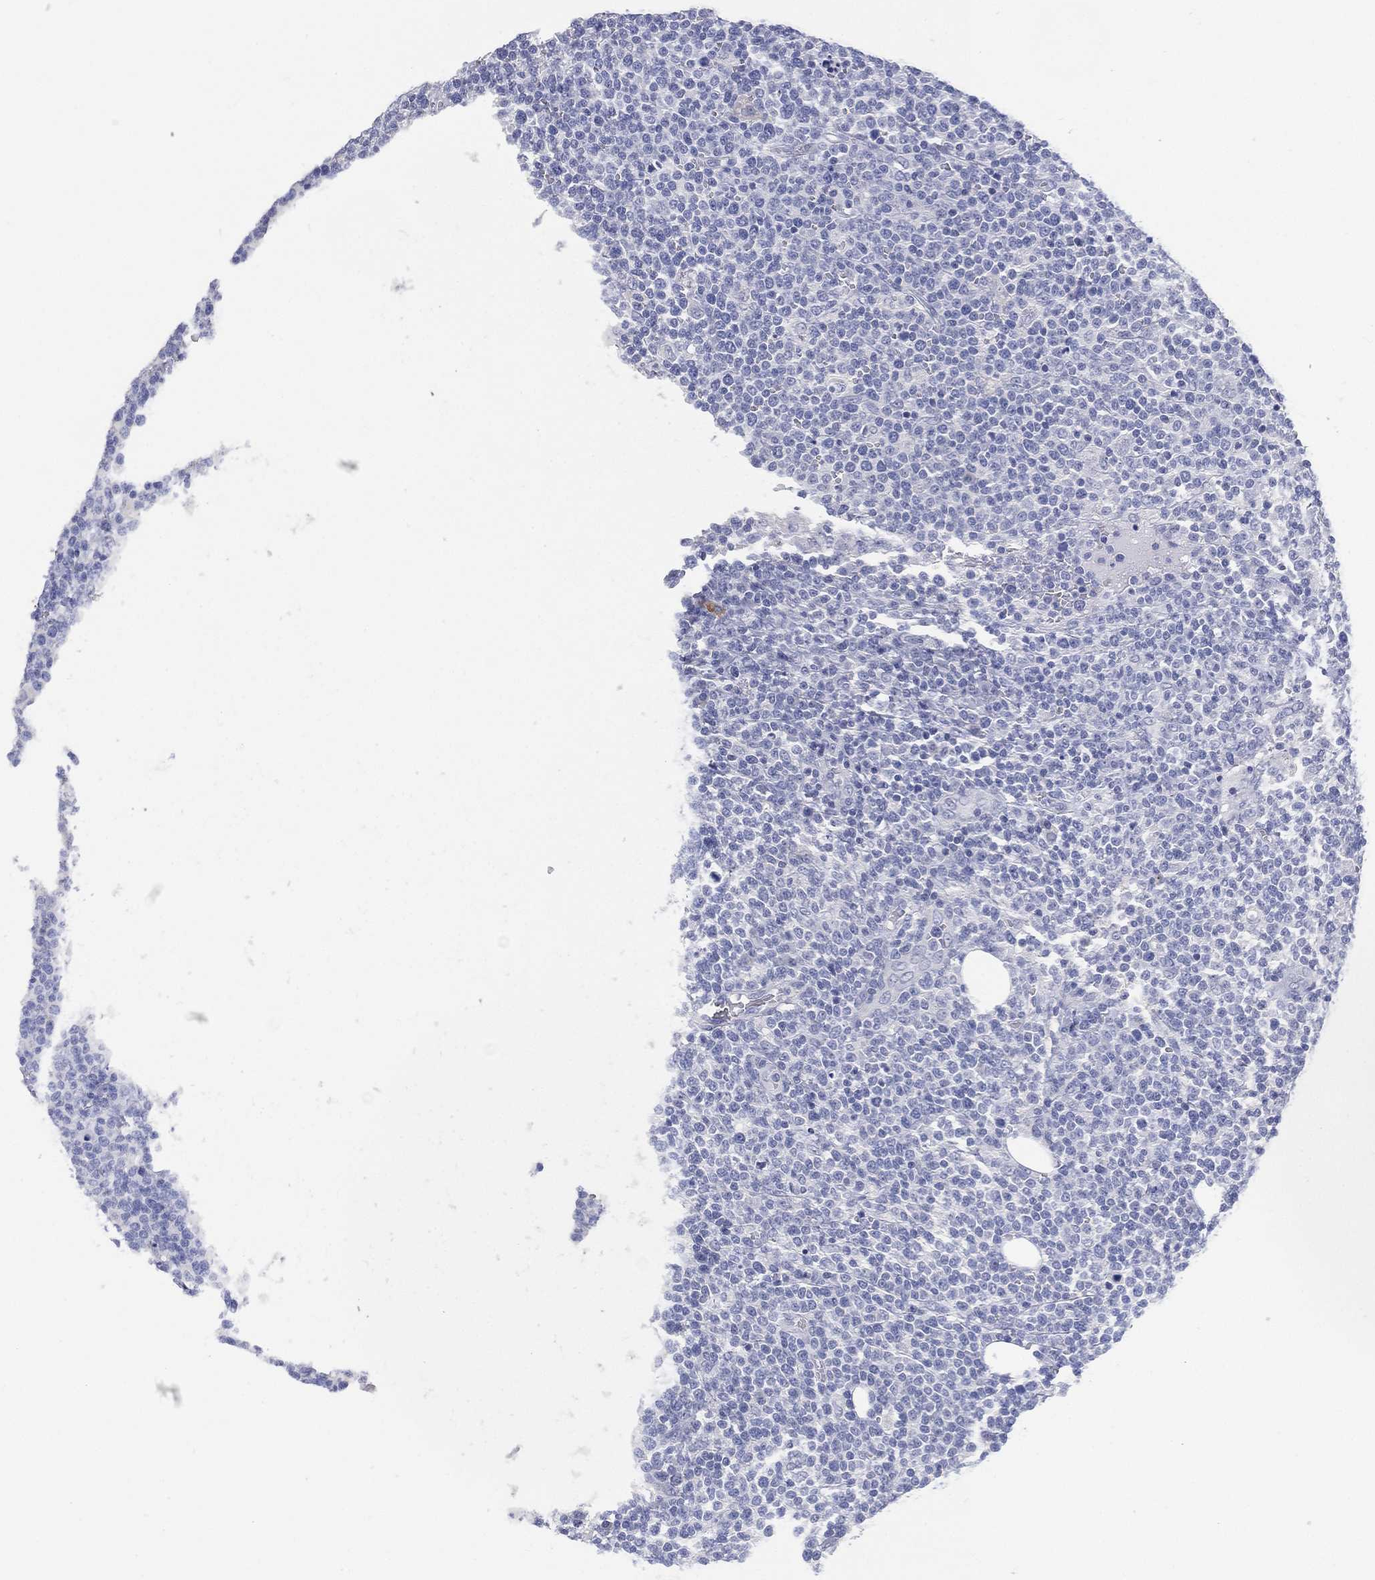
{"staining": {"intensity": "negative", "quantity": "none", "location": "none"}, "tissue": "lymphoma", "cell_type": "Tumor cells", "image_type": "cancer", "snomed": [{"axis": "morphology", "description": "Malignant lymphoma, non-Hodgkin's type, High grade"}, {"axis": "topography", "description": "Lymph node"}], "caption": "IHC image of neoplastic tissue: malignant lymphoma, non-Hodgkin's type (high-grade) stained with DAB exhibits no significant protein positivity in tumor cells. (Immunohistochemistry, brightfield microscopy, high magnification).", "gene": "FMO1", "patient": {"sex": "male", "age": 61}}